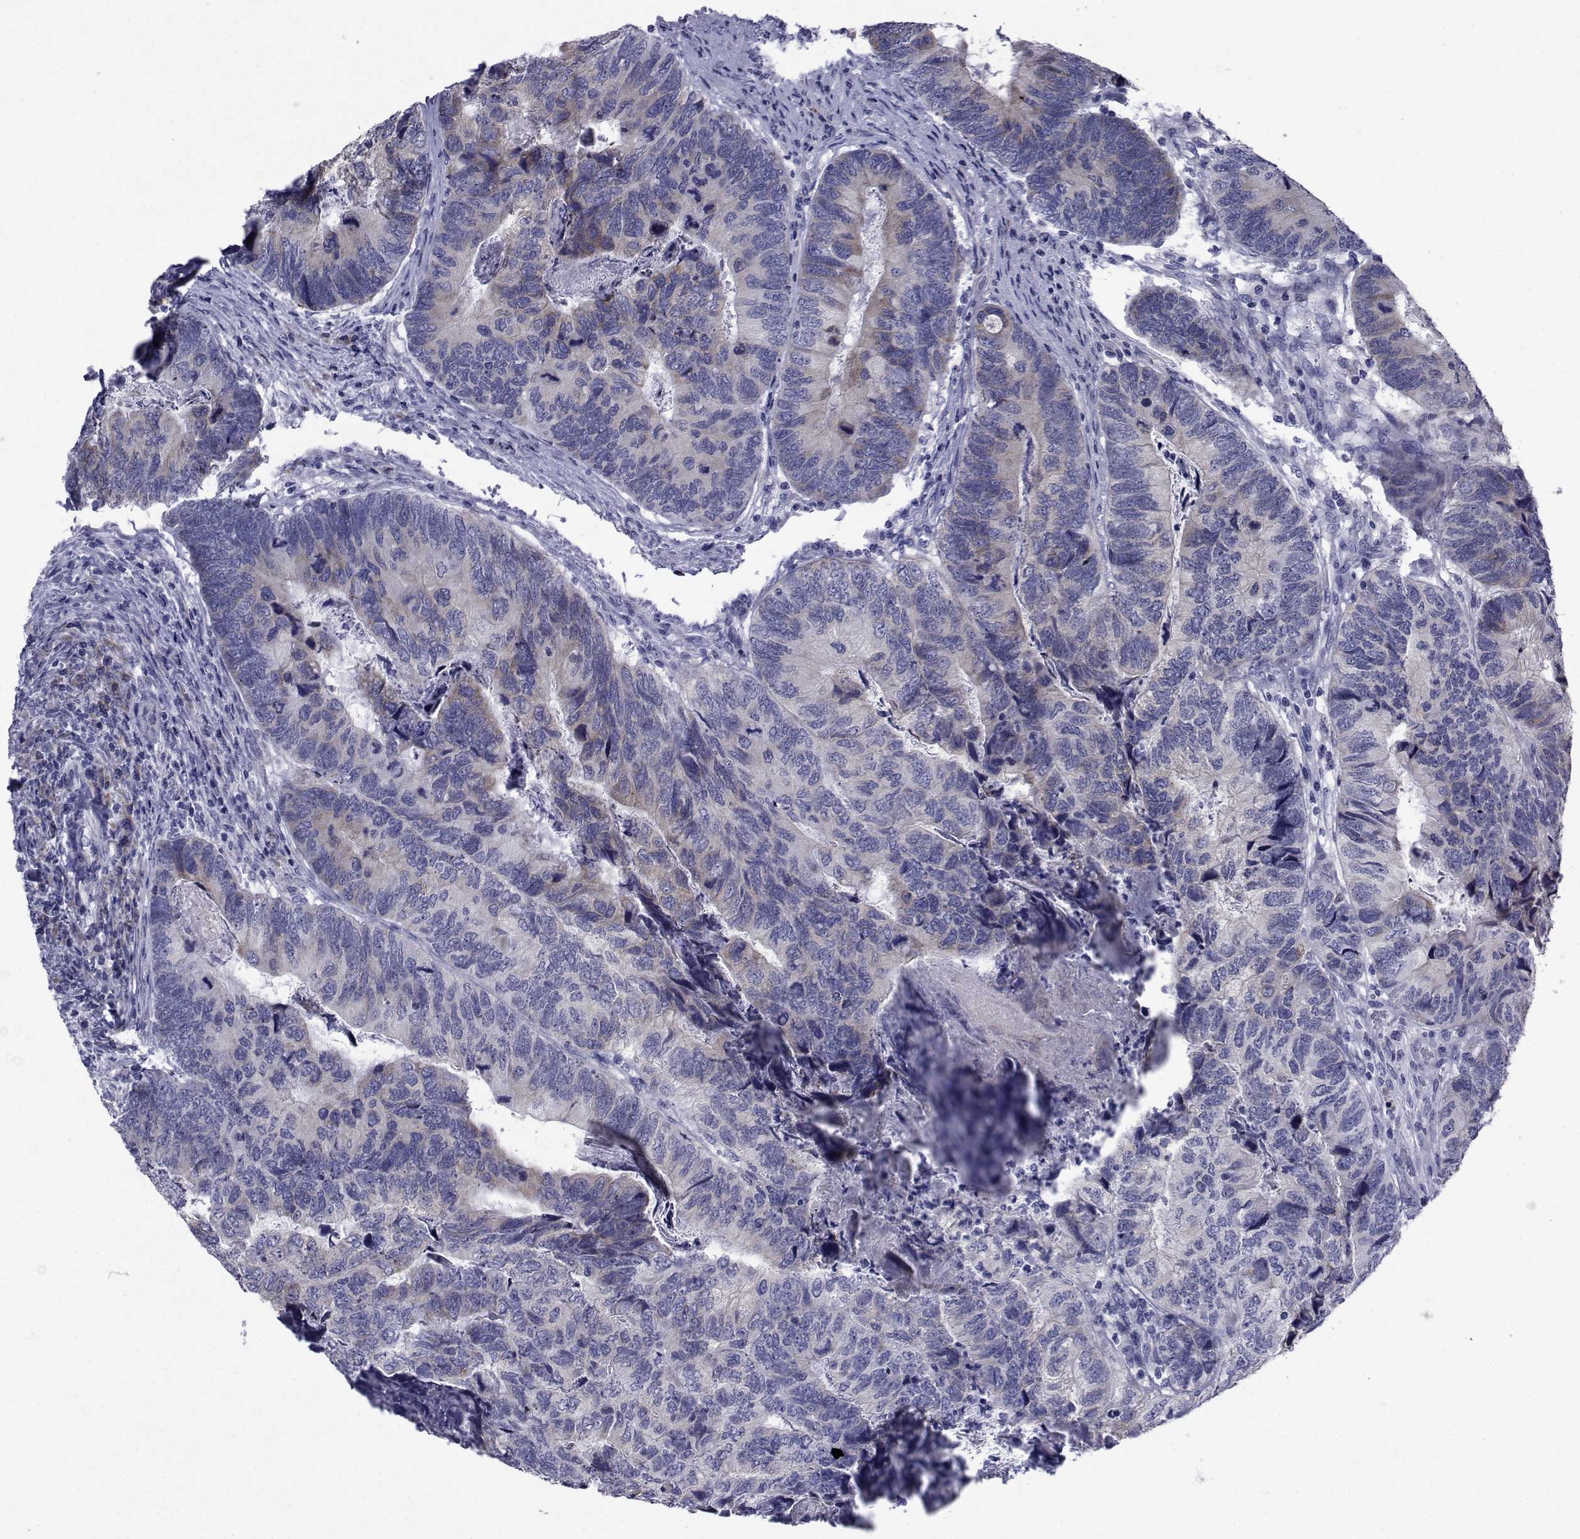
{"staining": {"intensity": "moderate", "quantity": "<25%", "location": "cytoplasmic/membranous"}, "tissue": "colorectal cancer", "cell_type": "Tumor cells", "image_type": "cancer", "snomed": [{"axis": "morphology", "description": "Adenocarcinoma, NOS"}, {"axis": "topography", "description": "Colon"}], "caption": "A brown stain labels moderate cytoplasmic/membranous staining of a protein in colorectal adenocarcinoma tumor cells.", "gene": "ROPN1", "patient": {"sex": "female", "age": 67}}